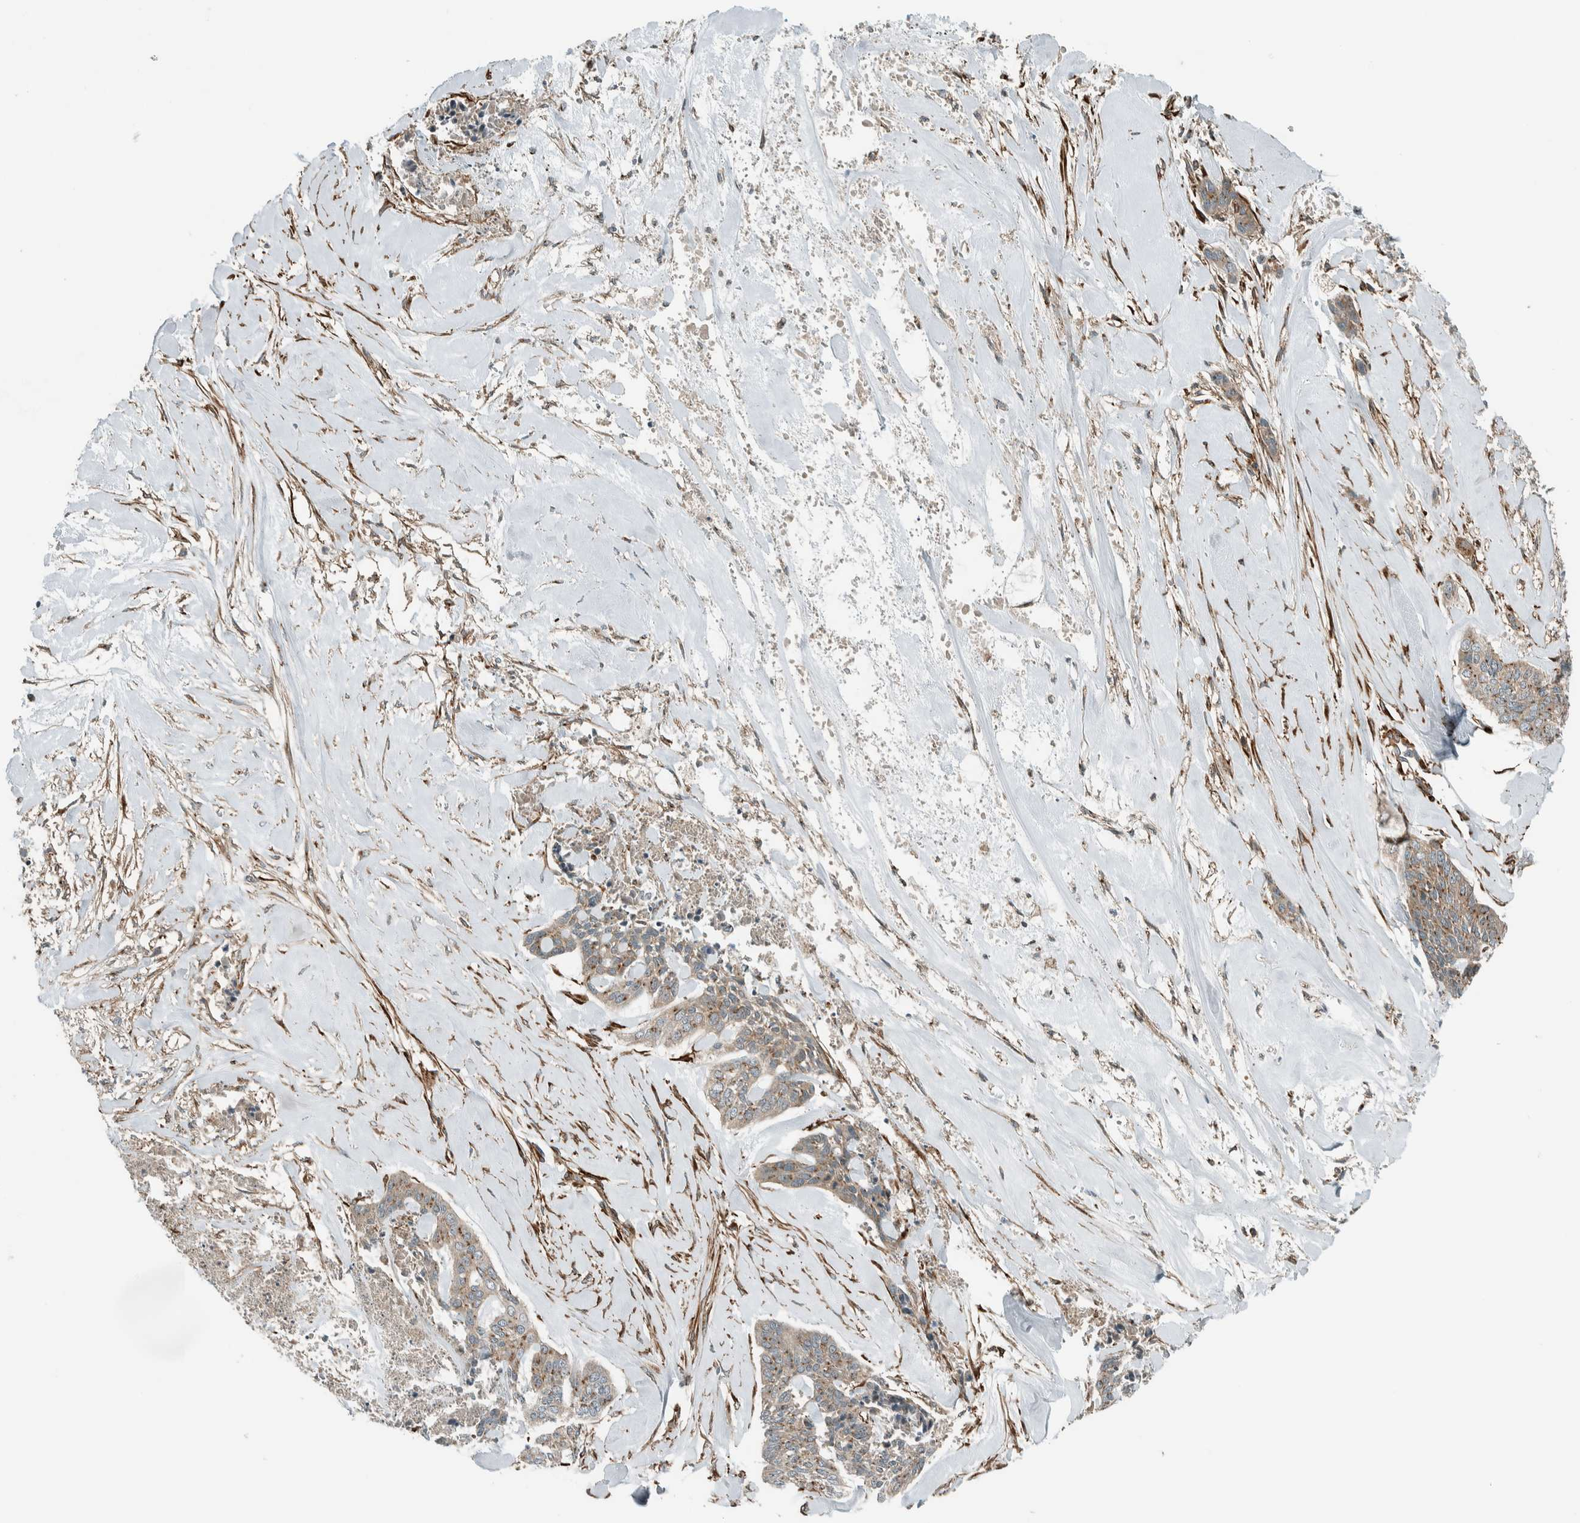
{"staining": {"intensity": "moderate", "quantity": ">75%", "location": "cytoplasmic/membranous"}, "tissue": "skin cancer", "cell_type": "Tumor cells", "image_type": "cancer", "snomed": [{"axis": "morphology", "description": "Basal cell carcinoma"}, {"axis": "topography", "description": "Skin"}], "caption": "A brown stain shows moderate cytoplasmic/membranous expression of a protein in basal cell carcinoma (skin) tumor cells.", "gene": "EXOC7", "patient": {"sex": "female", "age": 64}}